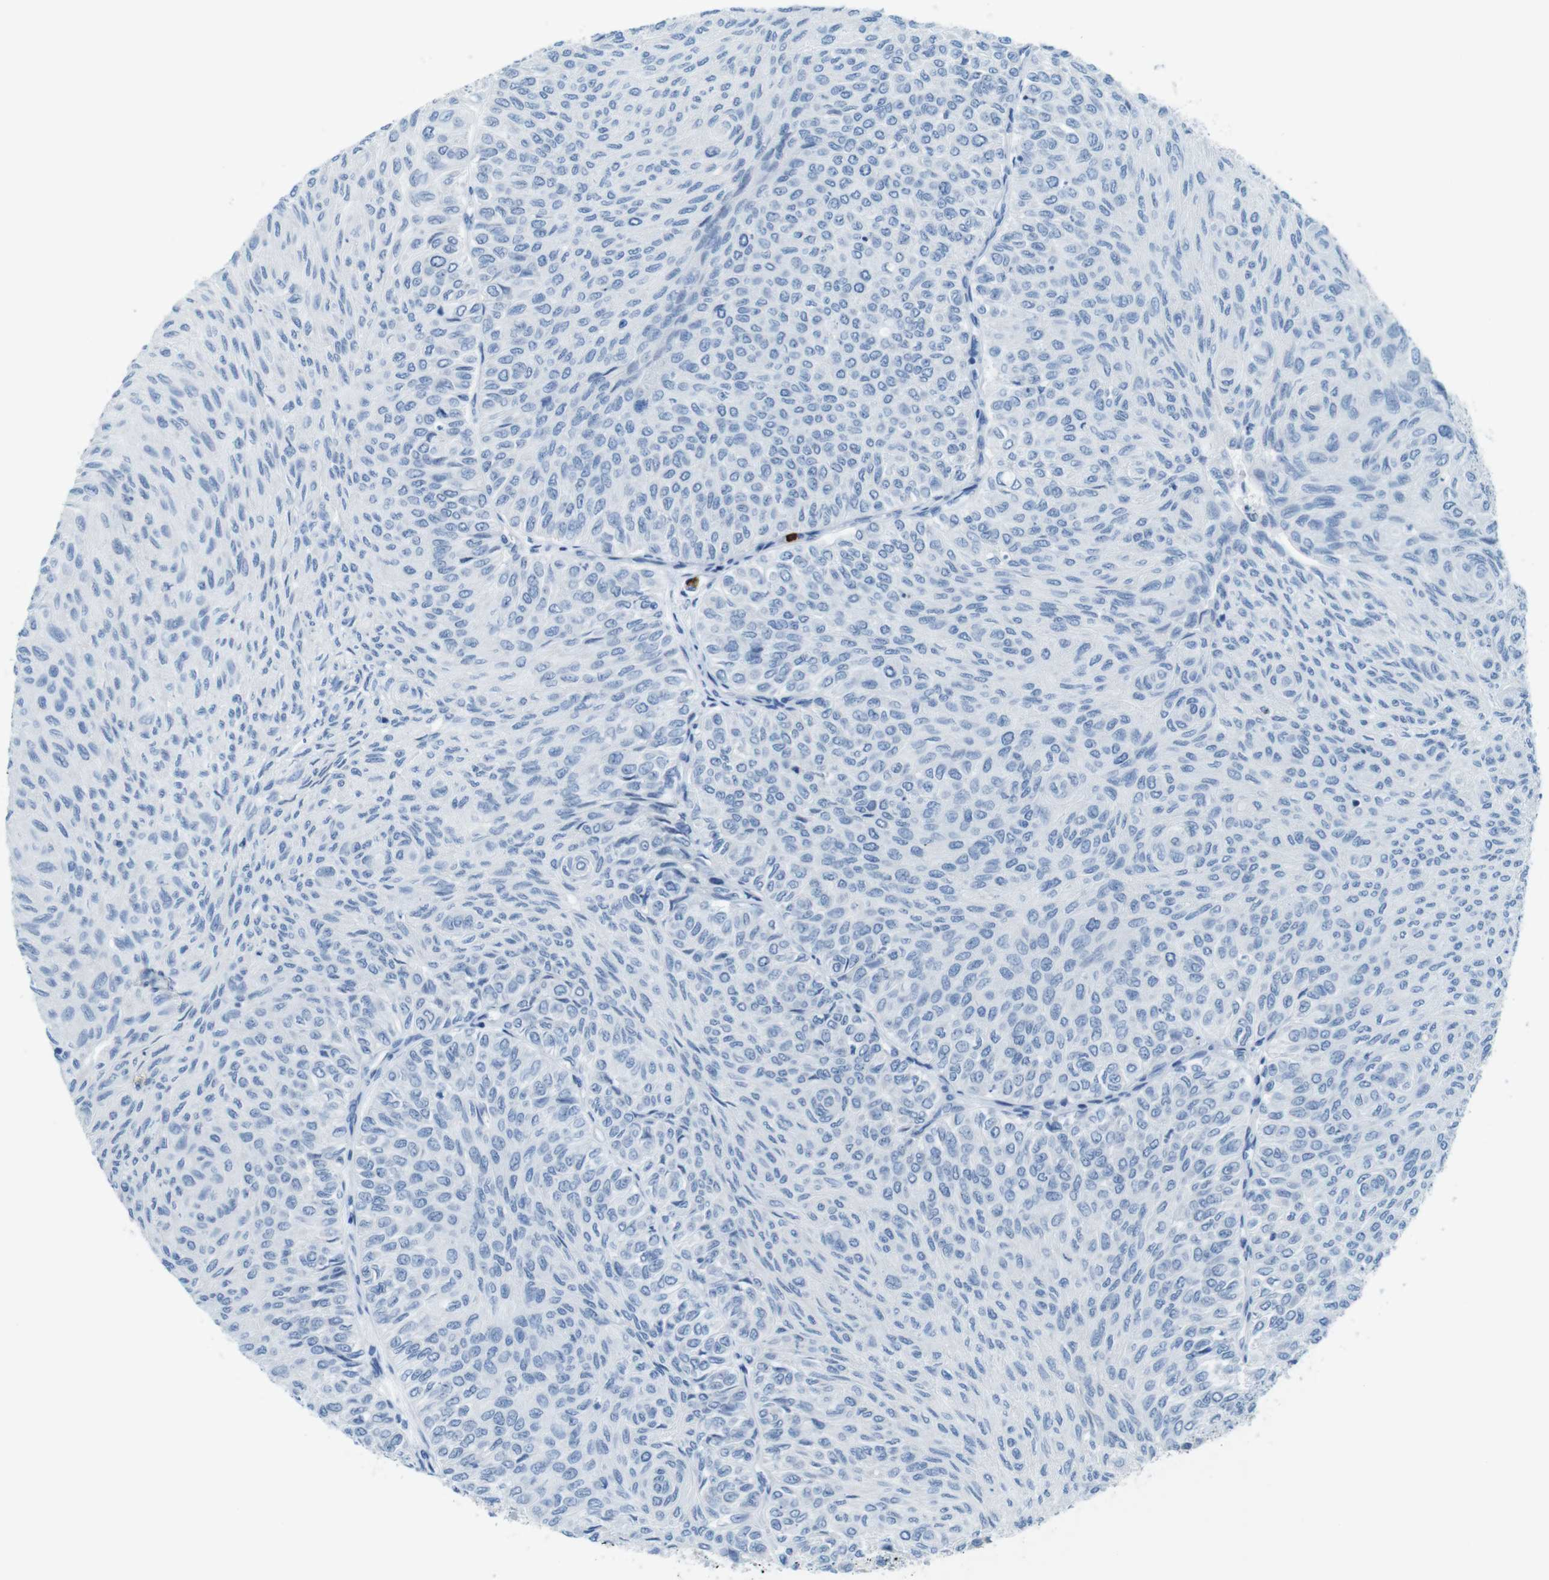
{"staining": {"intensity": "negative", "quantity": "none", "location": "none"}, "tissue": "urothelial cancer", "cell_type": "Tumor cells", "image_type": "cancer", "snomed": [{"axis": "morphology", "description": "Urothelial carcinoma, Low grade"}, {"axis": "topography", "description": "Urinary bladder"}], "caption": "Urothelial carcinoma (low-grade) was stained to show a protein in brown. There is no significant positivity in tumor cells. (Brightfield microscopy of DAB (3,3'-diaminobenzidine) immunohistochemistry at high magnification).", "gene": "MCEMP1", "patient": {"sex": "male", "age": 78}}